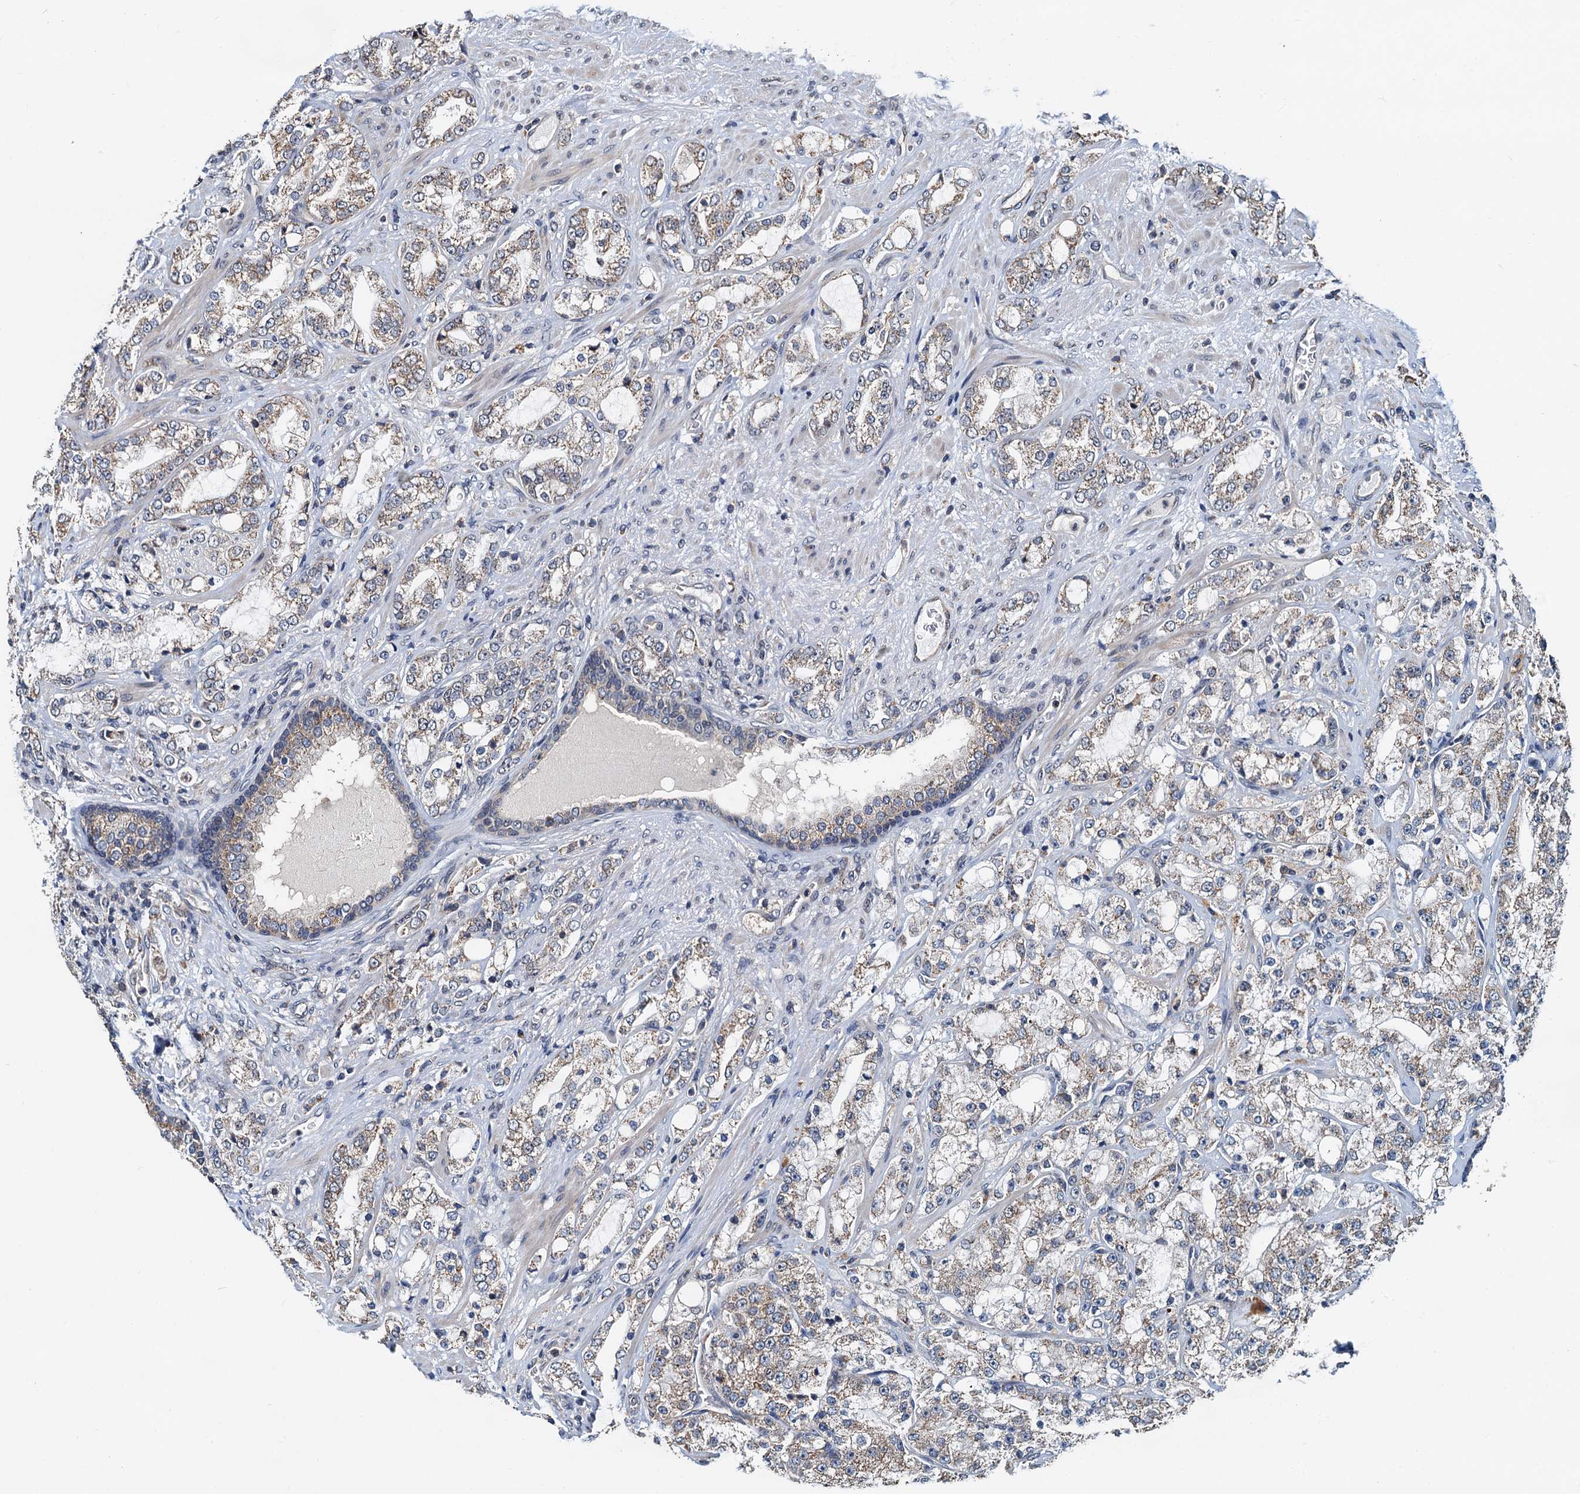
{"staining": {"intensity": "weak", "quantity": "25%-75%", "location": "cytoplasmic/membranous"}, "tissue": "prostate cancer", "cell_type": "Tumor cells", "image_type": "cancer", "snomed": [{"axis": "morphology", "description": "Adenocarcinoma, High grade"}, {"axis": "topography", "description": "Prostate"}], "caption": "Immunohistochemical staining of human prostate adenocarcinoma (high-grade) displays weak cytoplasmic/membranous protein positivity in approximately 25%-75% of tumor cells.", "gene": "MCMBP", "patient": {"sex": "male", "age": 64}}